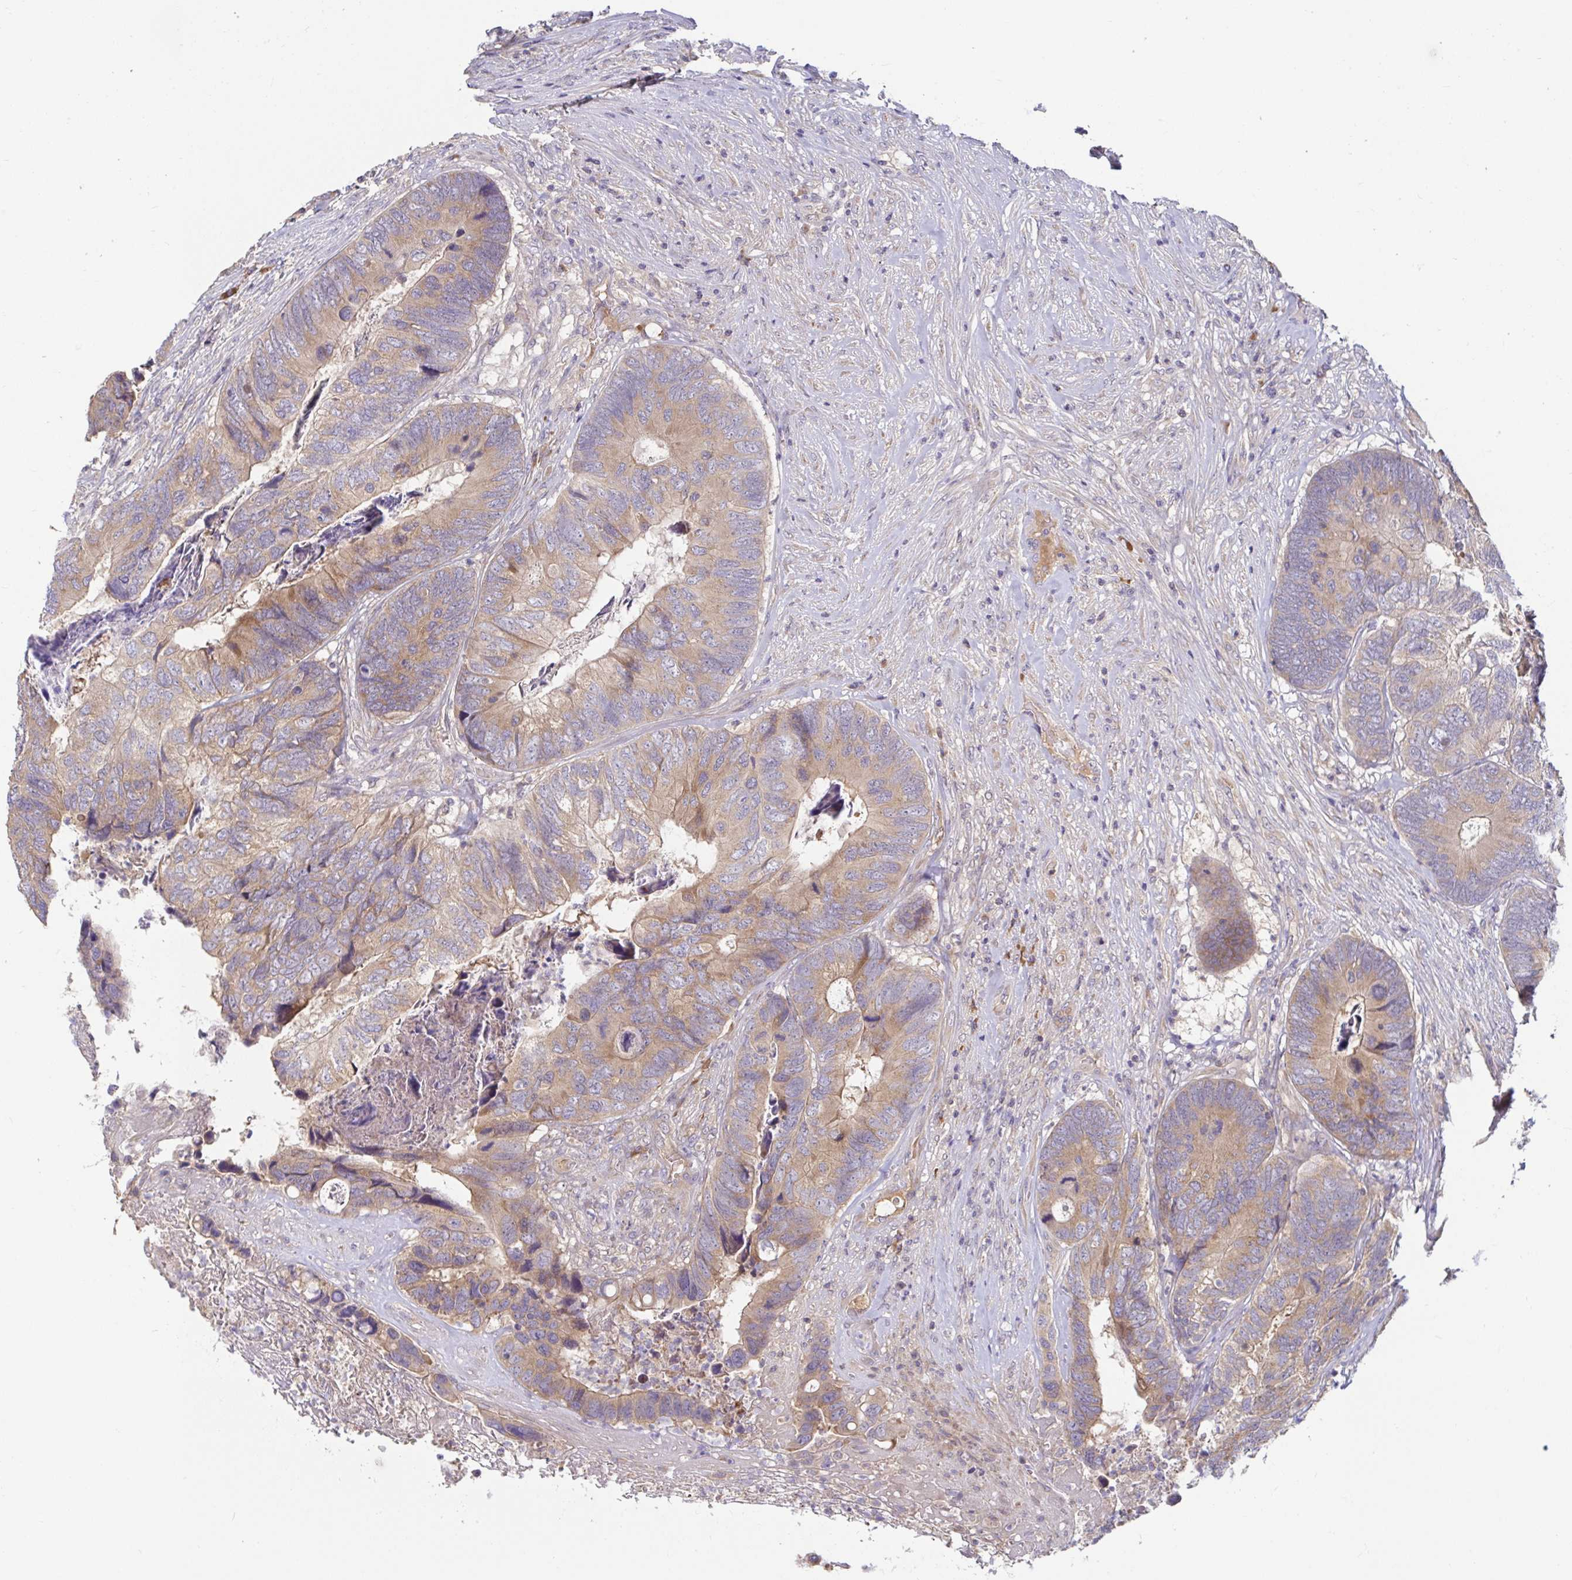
{"staining": {"intensity": "weak", "quantity": ">75%", "location": "cytoplasmic/membranous"}, "tissue": "colorectal cancer", "cell_type": "Tumor cells", "image_type": "cancer", "snomed": [{"axis": "morphology", "description": "Adenocarcinoma, NOS"}, {"axis": "topography", "description": "Colon"}], "caption": "The photomicrograph exhibits immunohistochemical staining of colorectal cancer (adenocarcinoma). There is weak cytoplasmic/membranous positivity is identified in about >75% of tumor cells.", "gene": "LARP1", "patient": {"sex": "female", "age": 67}}